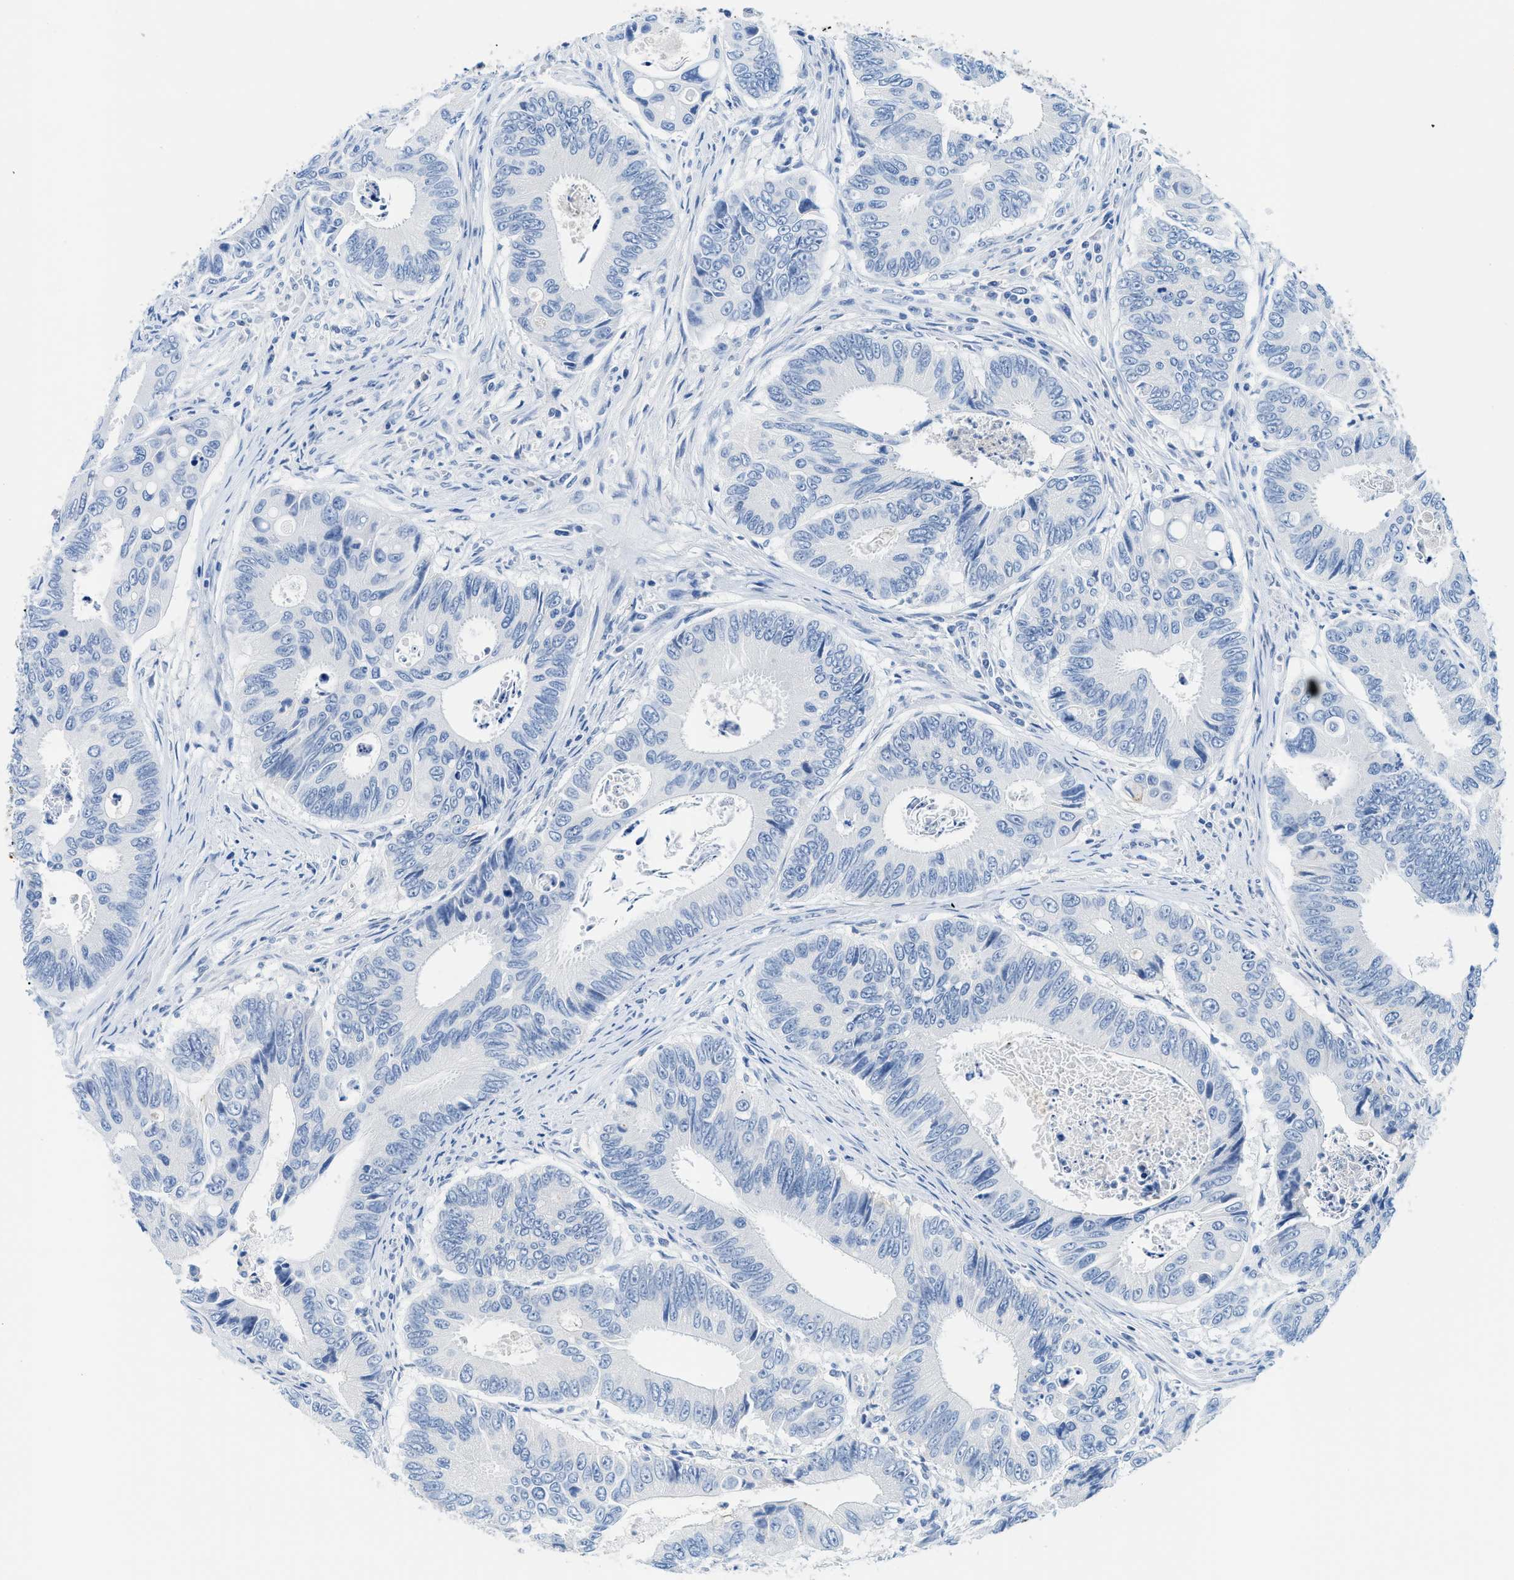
{"staining": {"intensity": "negative", "quantity": "none", "location": "none"}, "tissue": "colorectal cancer", "cell_type": "Tumor cells", "image_type": "cancer", "snomed": [{"axis": "morphology", "description": "Inflammation, NOS"}, {"axis": "morphology", "description": "Adenocarcinoma, NOS"}, {"axis": "topography", "description": "Colon"}], "caption": "The immunohistochemistry histopathology image has no significant expression in tumor cells of colorectal adenocarcinoma tissue. Brightfield microscopy of IHC stained with DAB (brown) and hematoxylin (blue), captured at high magnification.", "gene": "MBL2", "patient": {"sex": "male", "age": 72}}